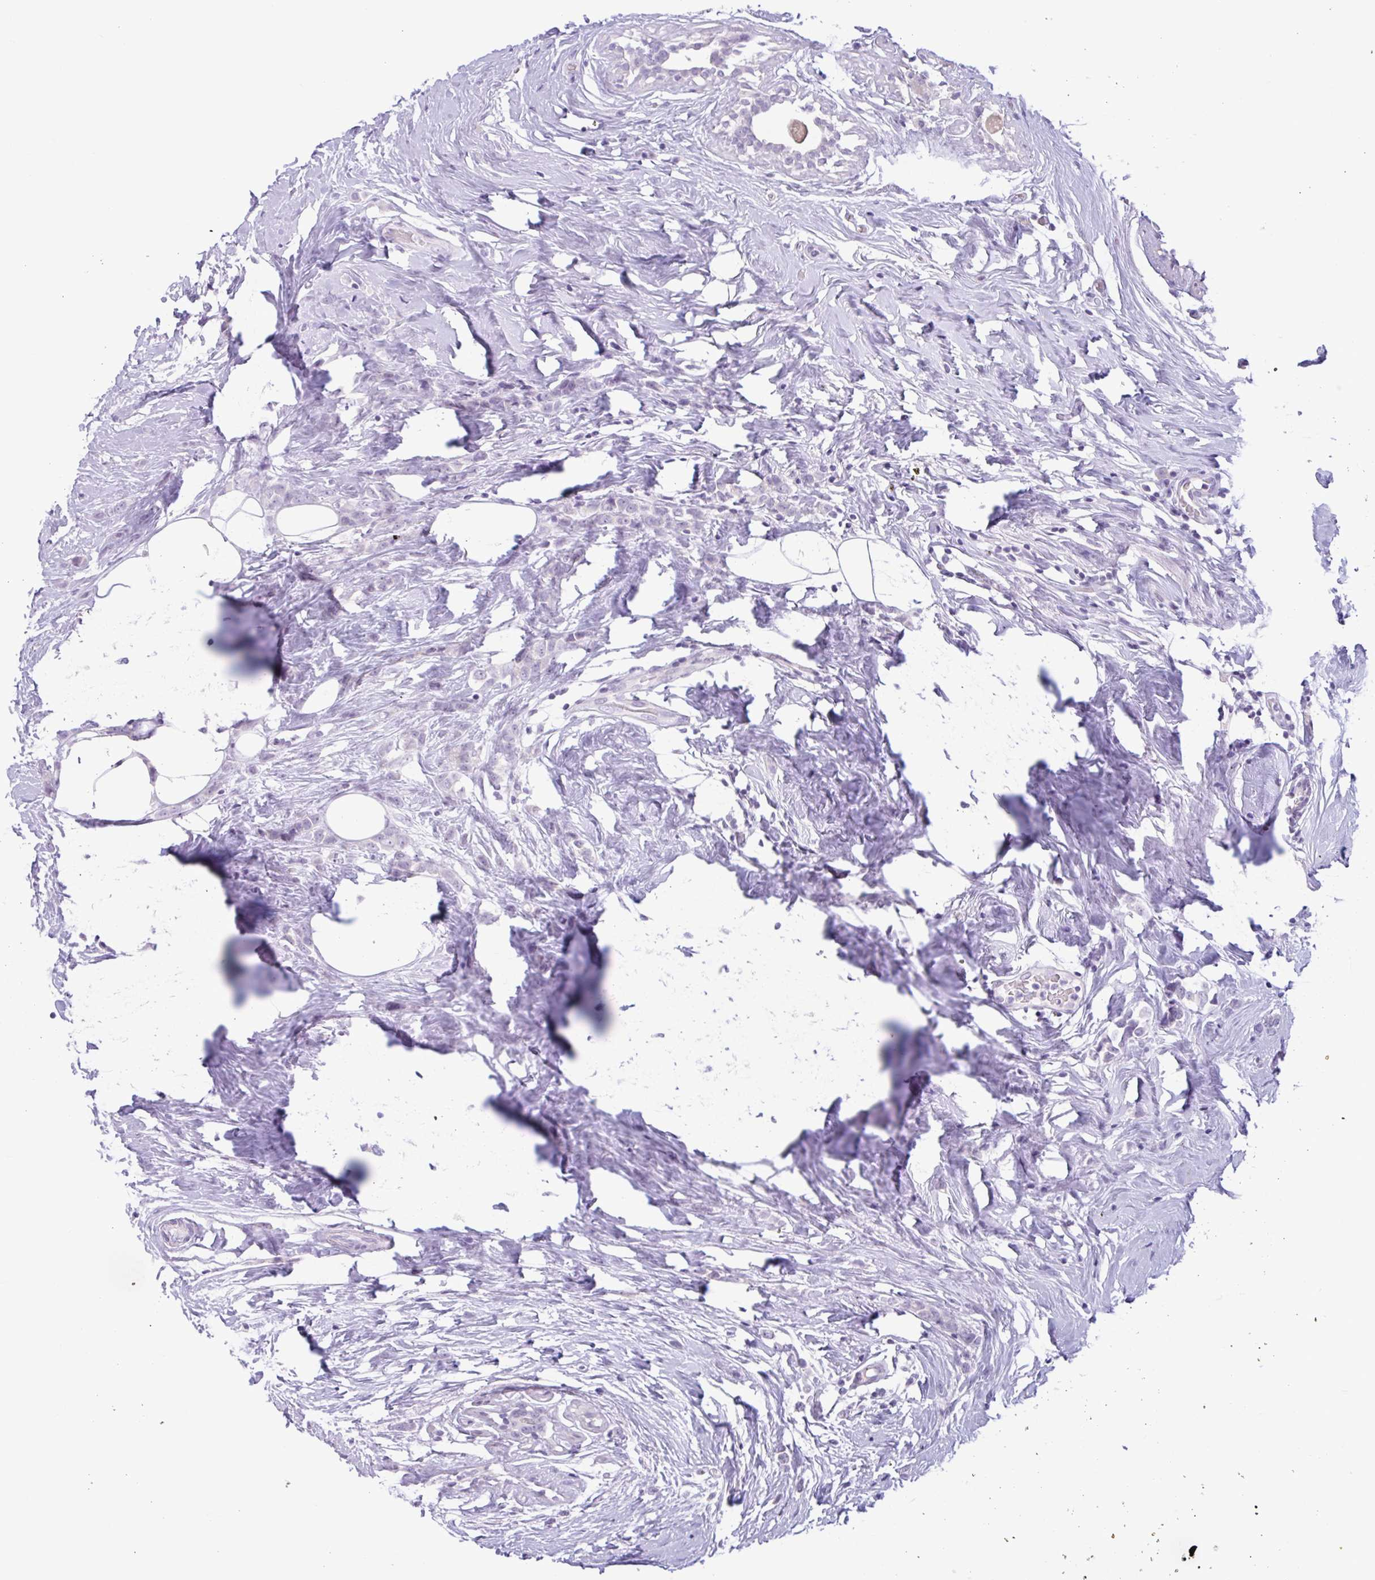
{"staining": {"intensity": "negative", "quantity": "none", "location": "none"}, "tissue": "breast cancer", "cell_type": "Tumor cells", "image_type": "cancer", "snomed": [{"axis": "morphology", "description": "Duct carcinoma"}, {"axis": "topography", "description": "Breast"}], "caption": "Immunohistochemistry (IHC) of breast cancer (invasive ductal carcinoma) exhibits no positivity in tumor cells.", "gene": "CTSE", "patient": {"sex": "female", "age": 80}}